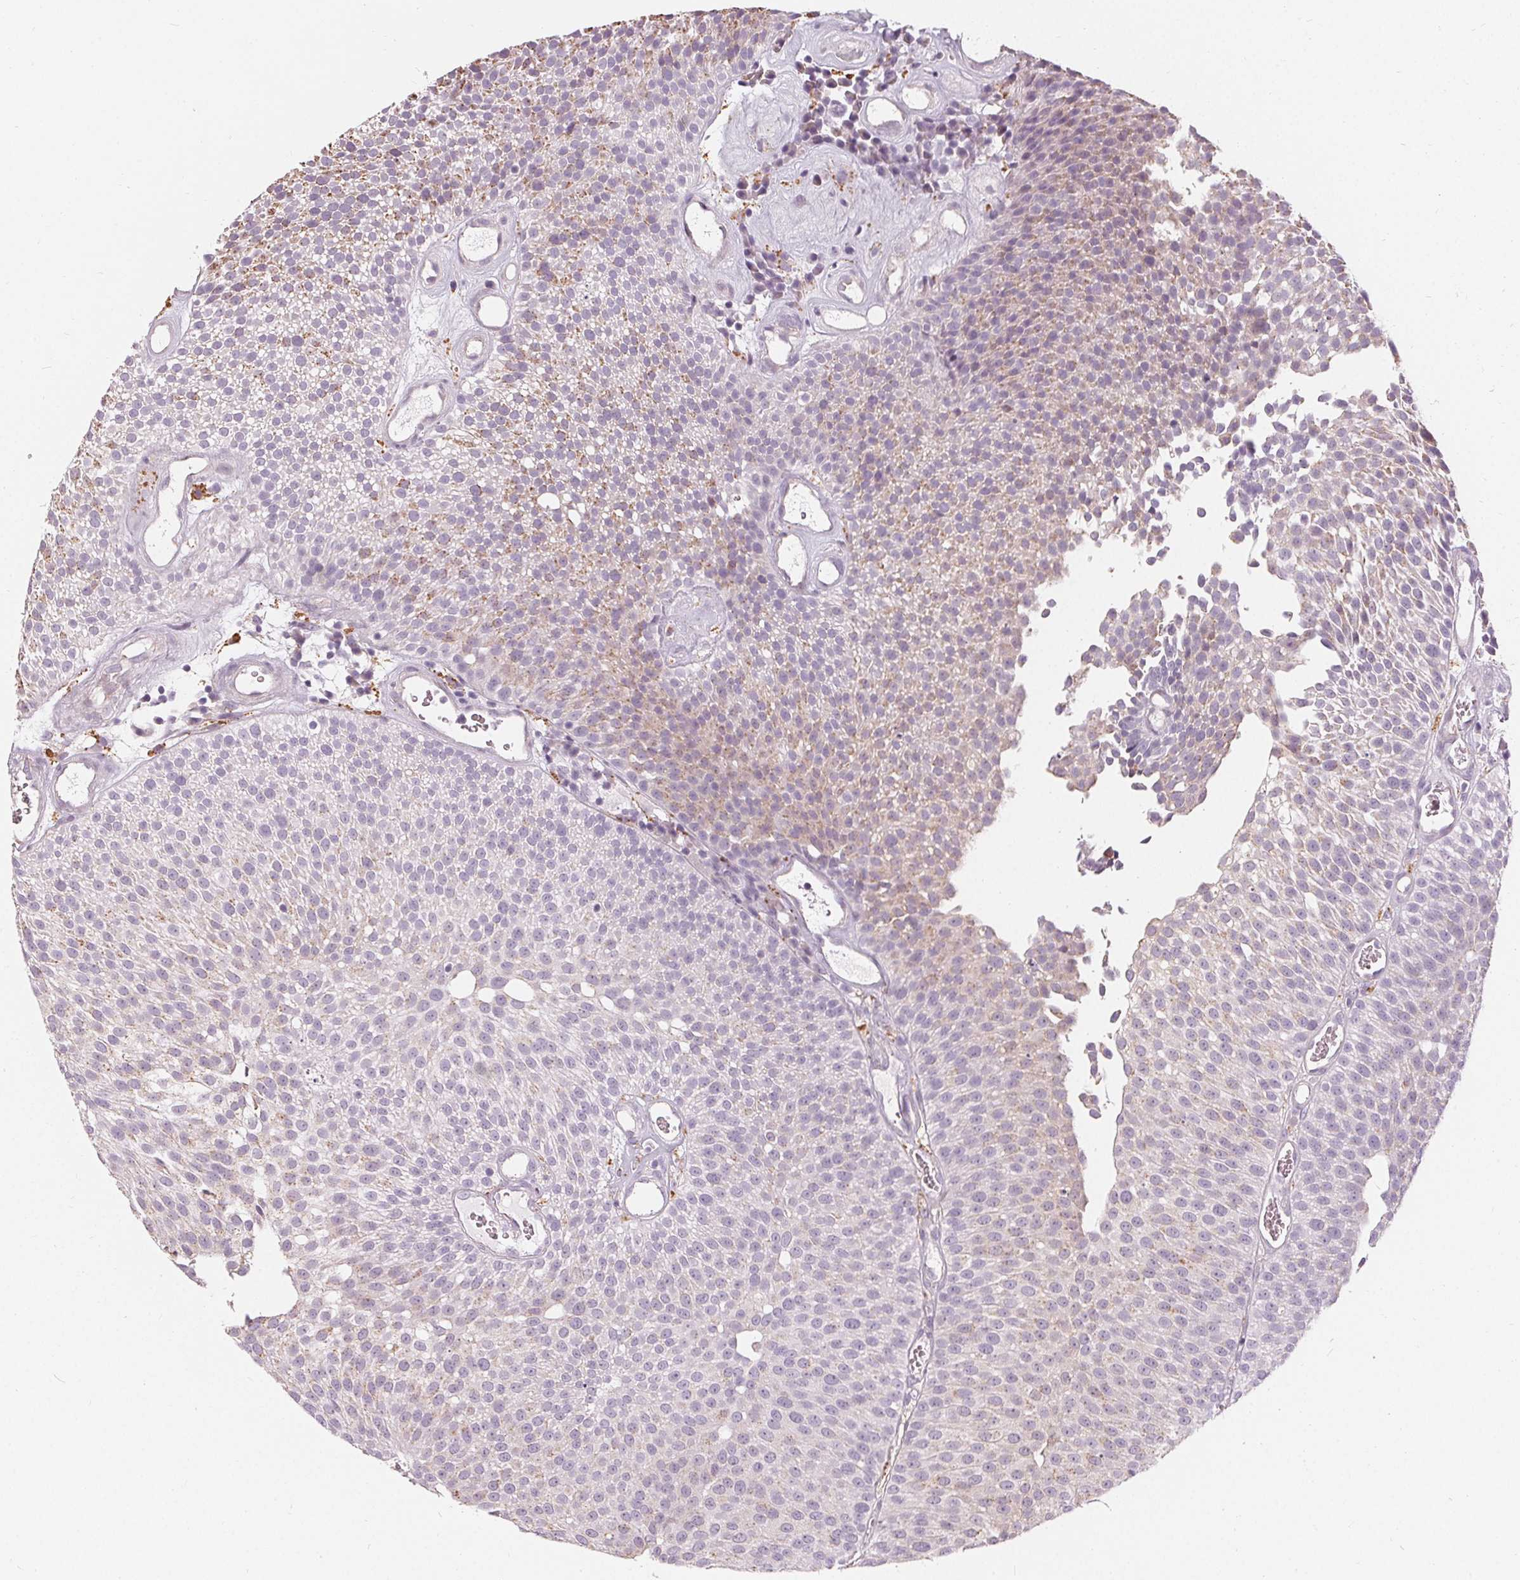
{"staining": {"intensity": "moderate", "quantity": "<25%", "location": "cytoplasmic/membranous"}, "tissue": "urothelial cancer", "cell_type": "Tumor cells", "image_type": "cancer", "snomed": [{"axis": "morphology", "description": "Urothelial carcinoma, Low grade"}, {"axis": "topography", "description": "Urinary bladder"}], "caption": "Urothelial cancer tissue demonstrates moderate cytoplasmic/membranous staining in about <25% of tumor cells, visualized by immunohistochemistry. (Brightfield microscopy of DAB IHC at high magnification).", "gene": "HOPX", "patient": {"sex": "female", "age": 79}}